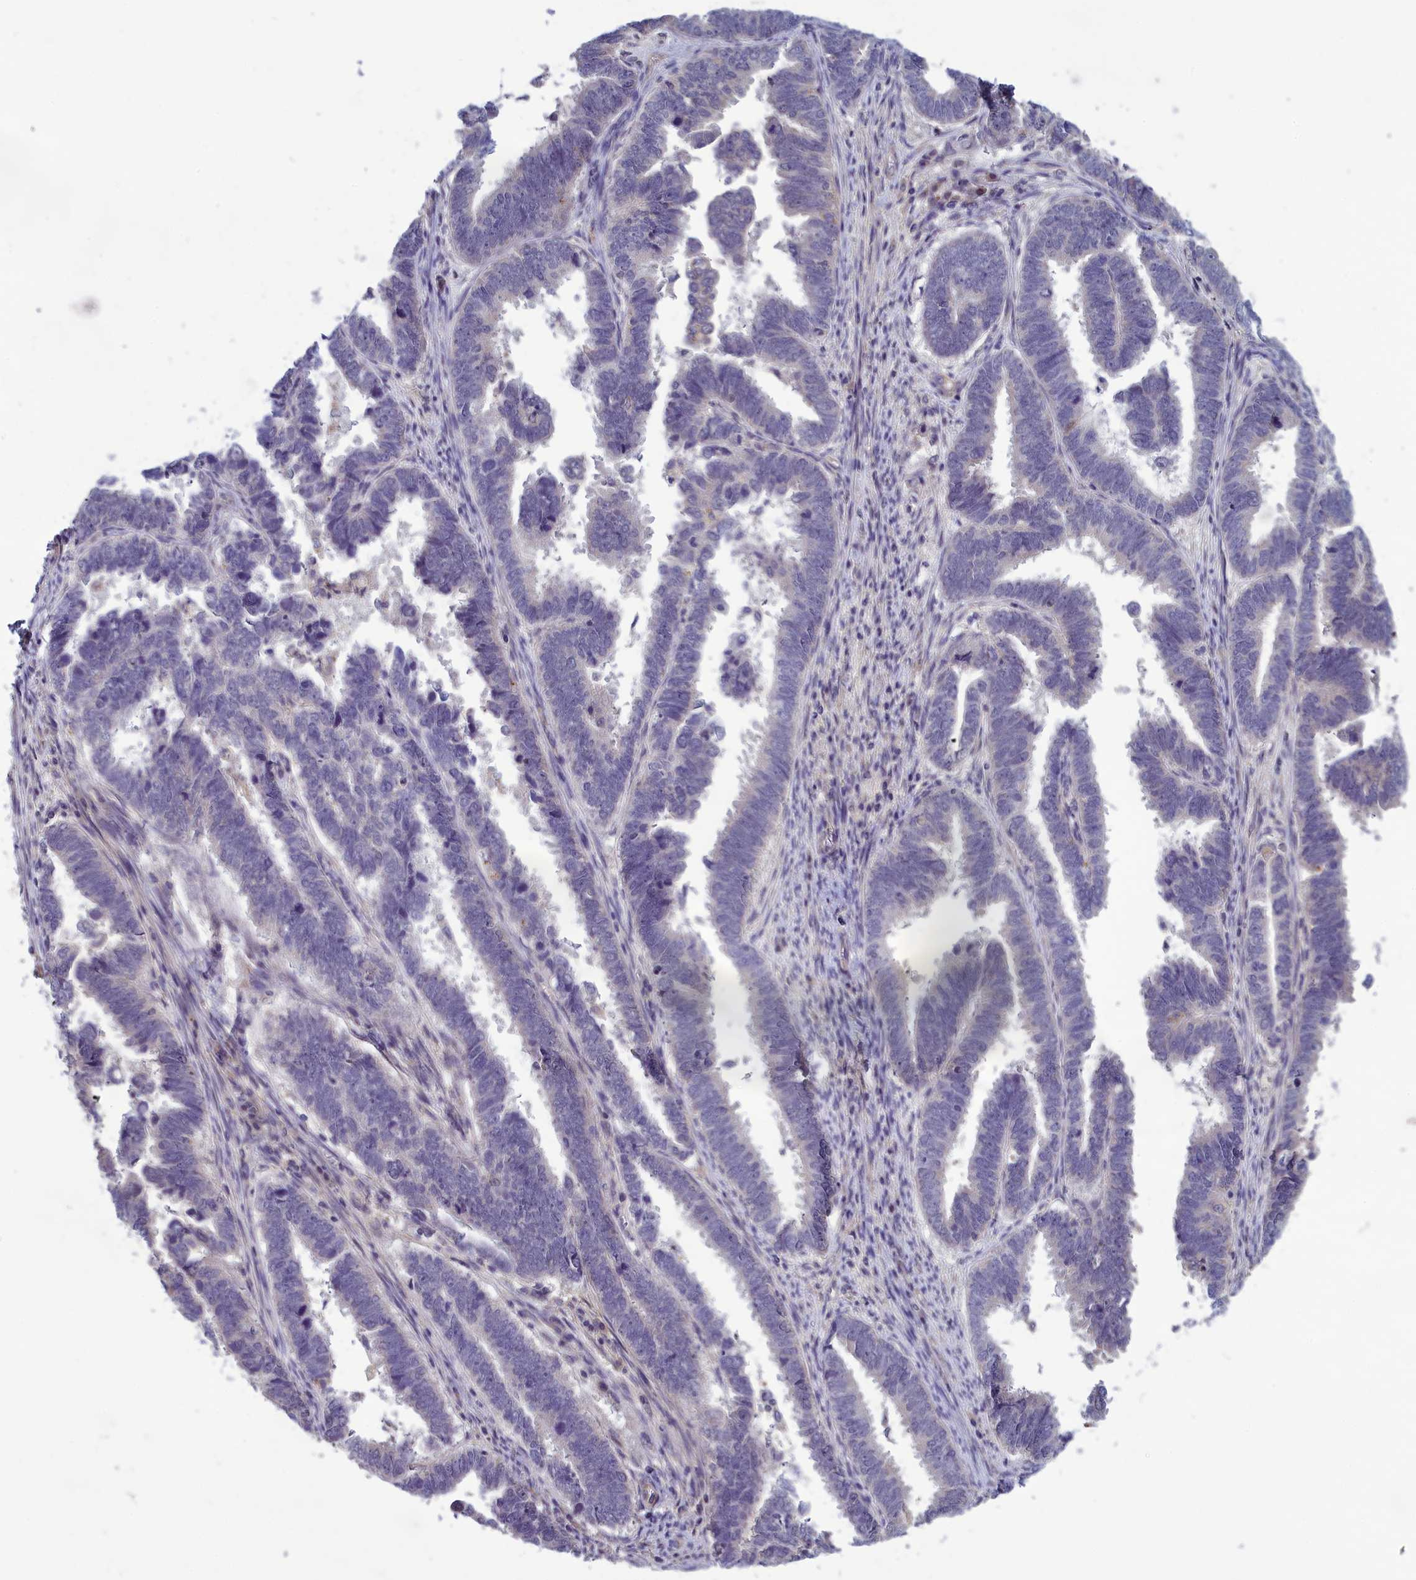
{"staining": {"intensity": "negative", "quantity": "none", "location": "none"}, "tissue": "endometrial cancer", "cell_type": "Tumor cells", "image_type": "cancer", "snomed": [{"axis": "morphology", "description": "Adenocarcinoma, NOS"}, {"axis": "topography", "description": "Endometrium"}], "caption": "Adenocarcinoma (endometrial) was stained to show a protein in brown. There is no significant expression in tumor cells. (DAB immunohistochemistry visualized using brightfield microscopy, high magnification).", "gene": "HECA", "patient": {"sex": "female", "age": 75}}